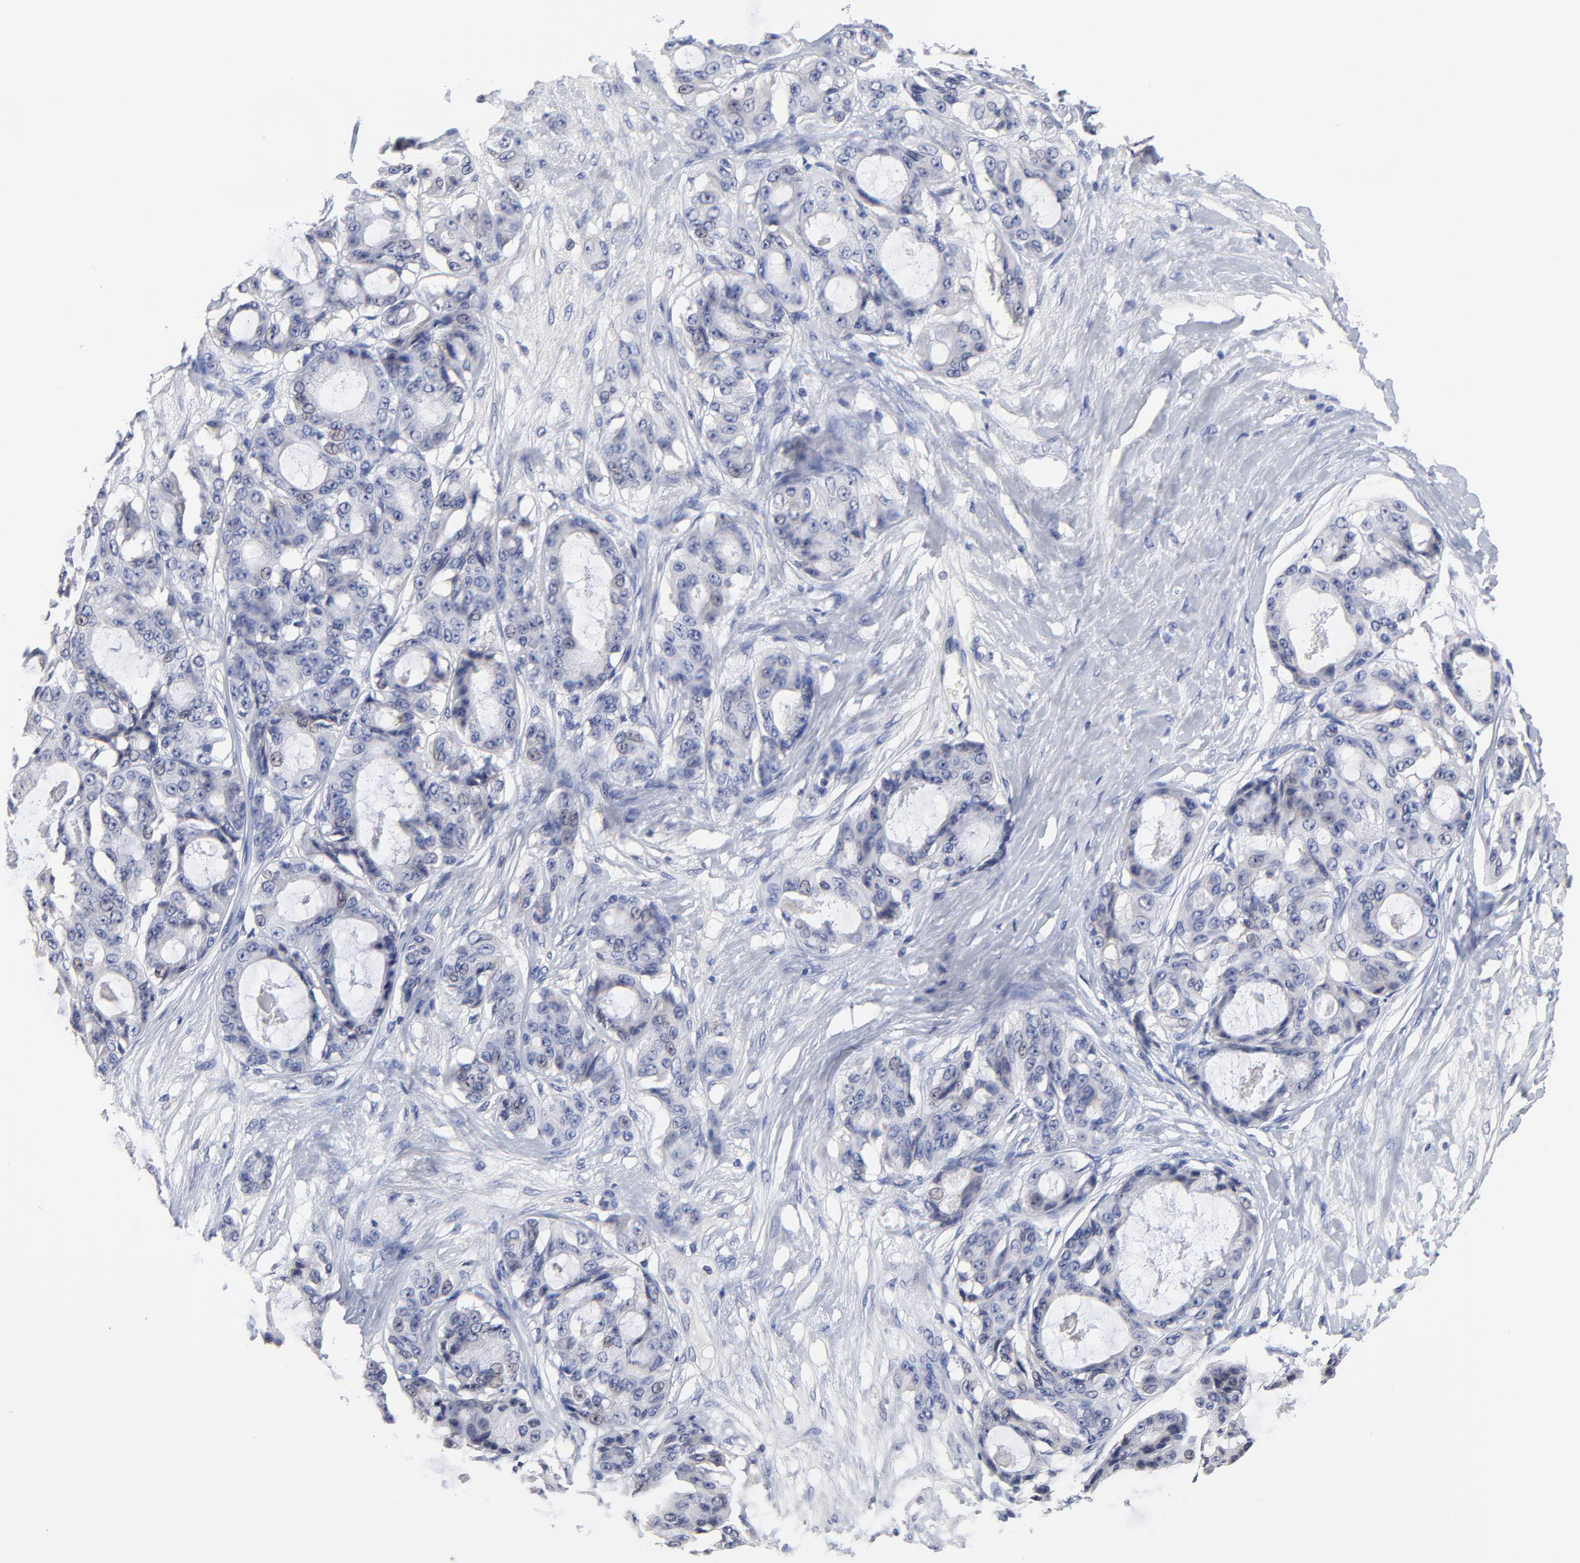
{"staining": {"intensity": "weak", "quantity": "<25%", "location": "nuclear"}, "tissue": "ovarian cancer", "cell_type": "Tumor cells", "image_type": "cancer", "snomed": [{"axis": "morphology", "description": "Carcinoma, endometroid"}, {"axis": "topography", "description": "Ovary"}], "caption": "IHC of ovarian cancer (endometroid carcinoma) demonstrates no expression in tumor cells.", "gene": "TWNK", "patient": {"sex": "female", "age": 61}}